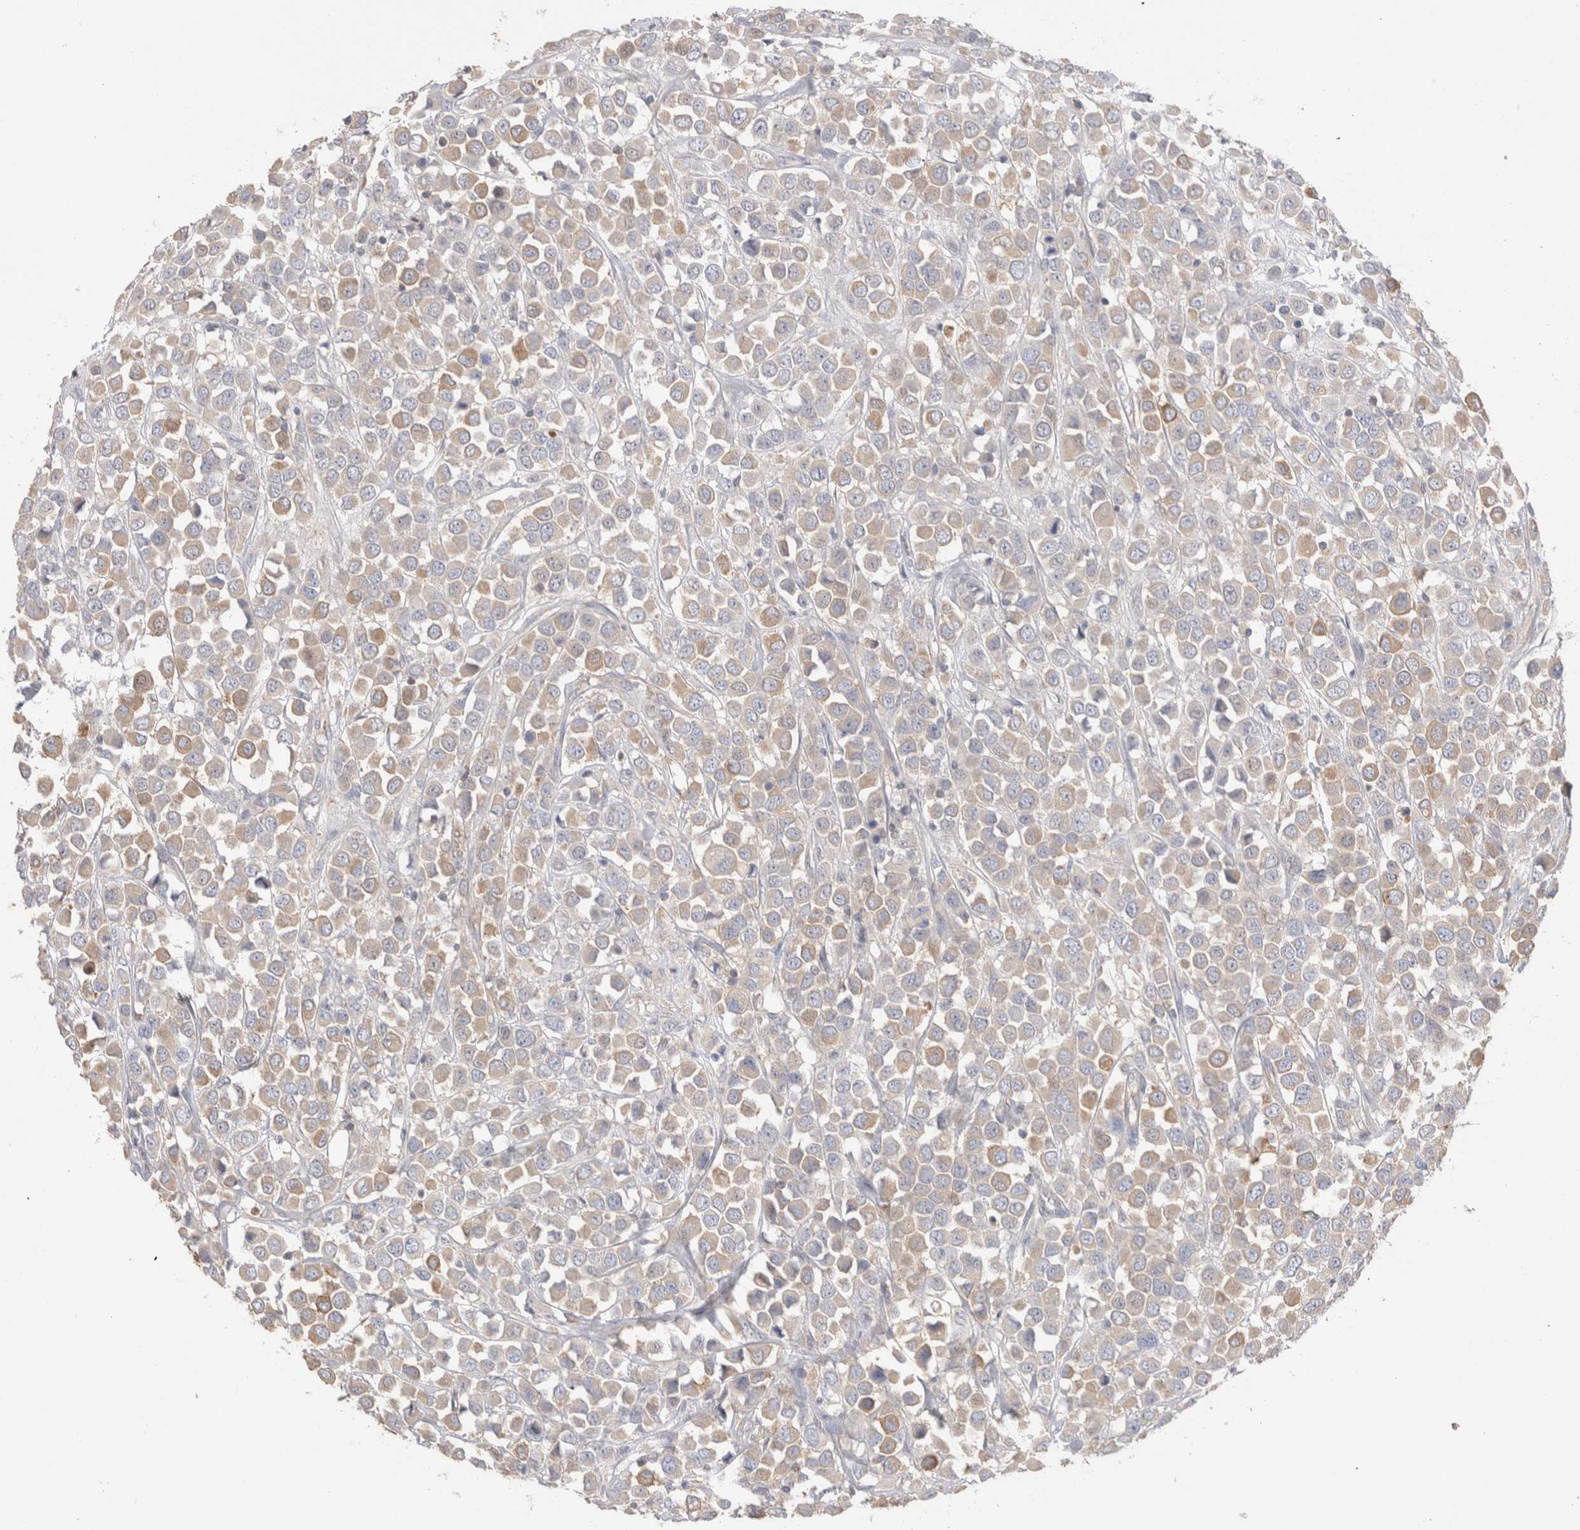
{"staining": {"intensity": "weak", "quantity": ">75%", "location": "cytoplasmic/membranous"}, "tissue": "breast cancer", "cell_type": "Tumor cells", "image_type": "cancer", "snomed": [{"axis": "morphology", "description": "Duct carcinoma"}, {"axis": "topography", "description": "Breast"}], "caption": "Human breast invasive ductal carcinoma stained for a protein (brown) reveals weak cytoplasmic/membranous positive expression in approximately >75% of tumor cells.", "gene": "CAPN2", "patient": {"sex": "female", "age": 61}}